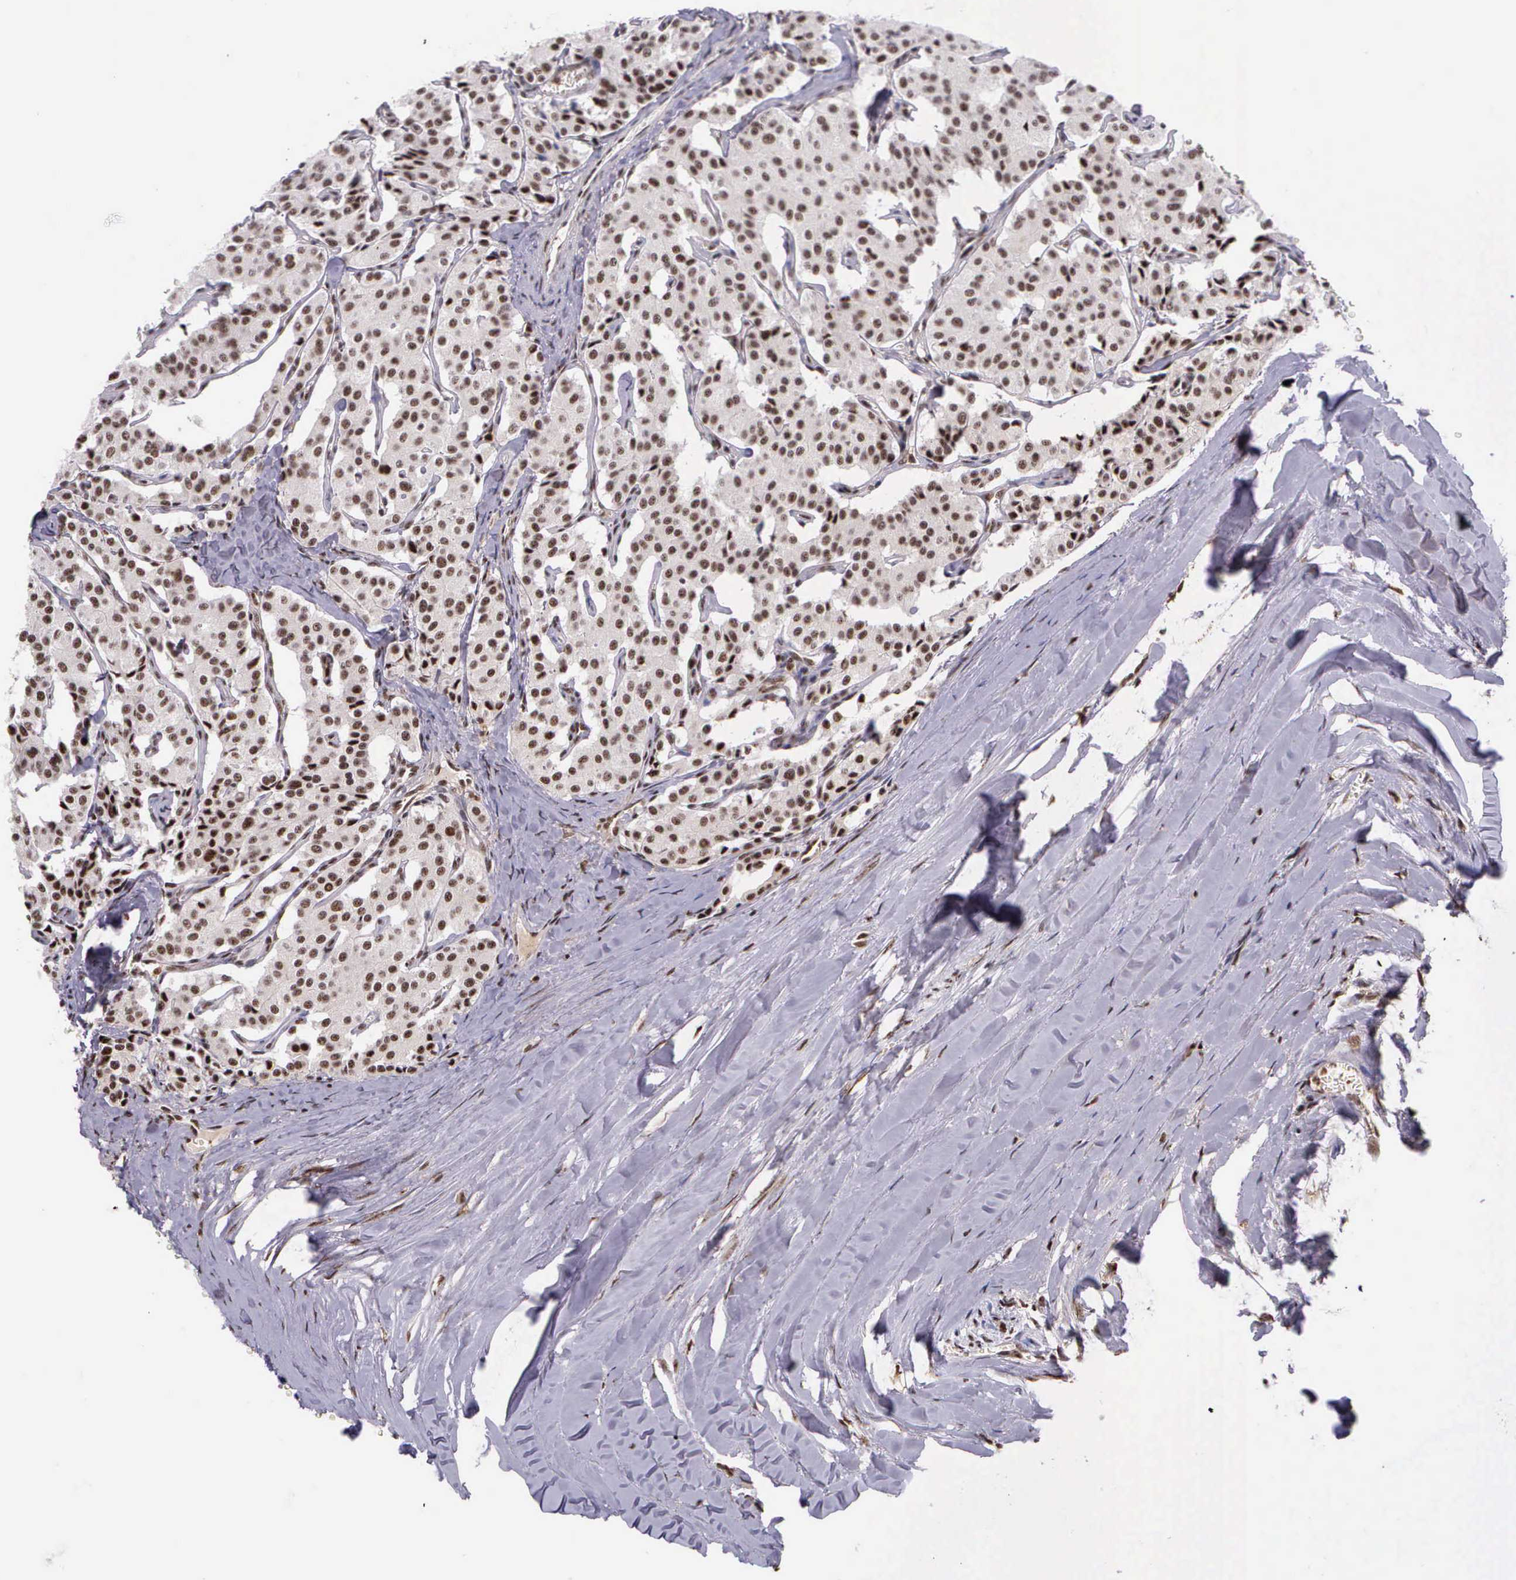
{"staining": {"intensity": "weak", "quantity": ">75%", "location": "nuclear"}, "tissue": "carcinoid", "cell_type": "Tumor cells", "image_type": "cancer", "snomed": [{"axis": "morphology", "description": "Carcinoid, malignant, NOS"}, {"axis": "topography", "description": "Bronchus"}], "caption": "Protein expression analysis of human carcinoid reveals weak nuclear staining in approximately >75% of tumor cells.", "gene": "FAM47A", "patient": {"sex": "male", "age": 55}}